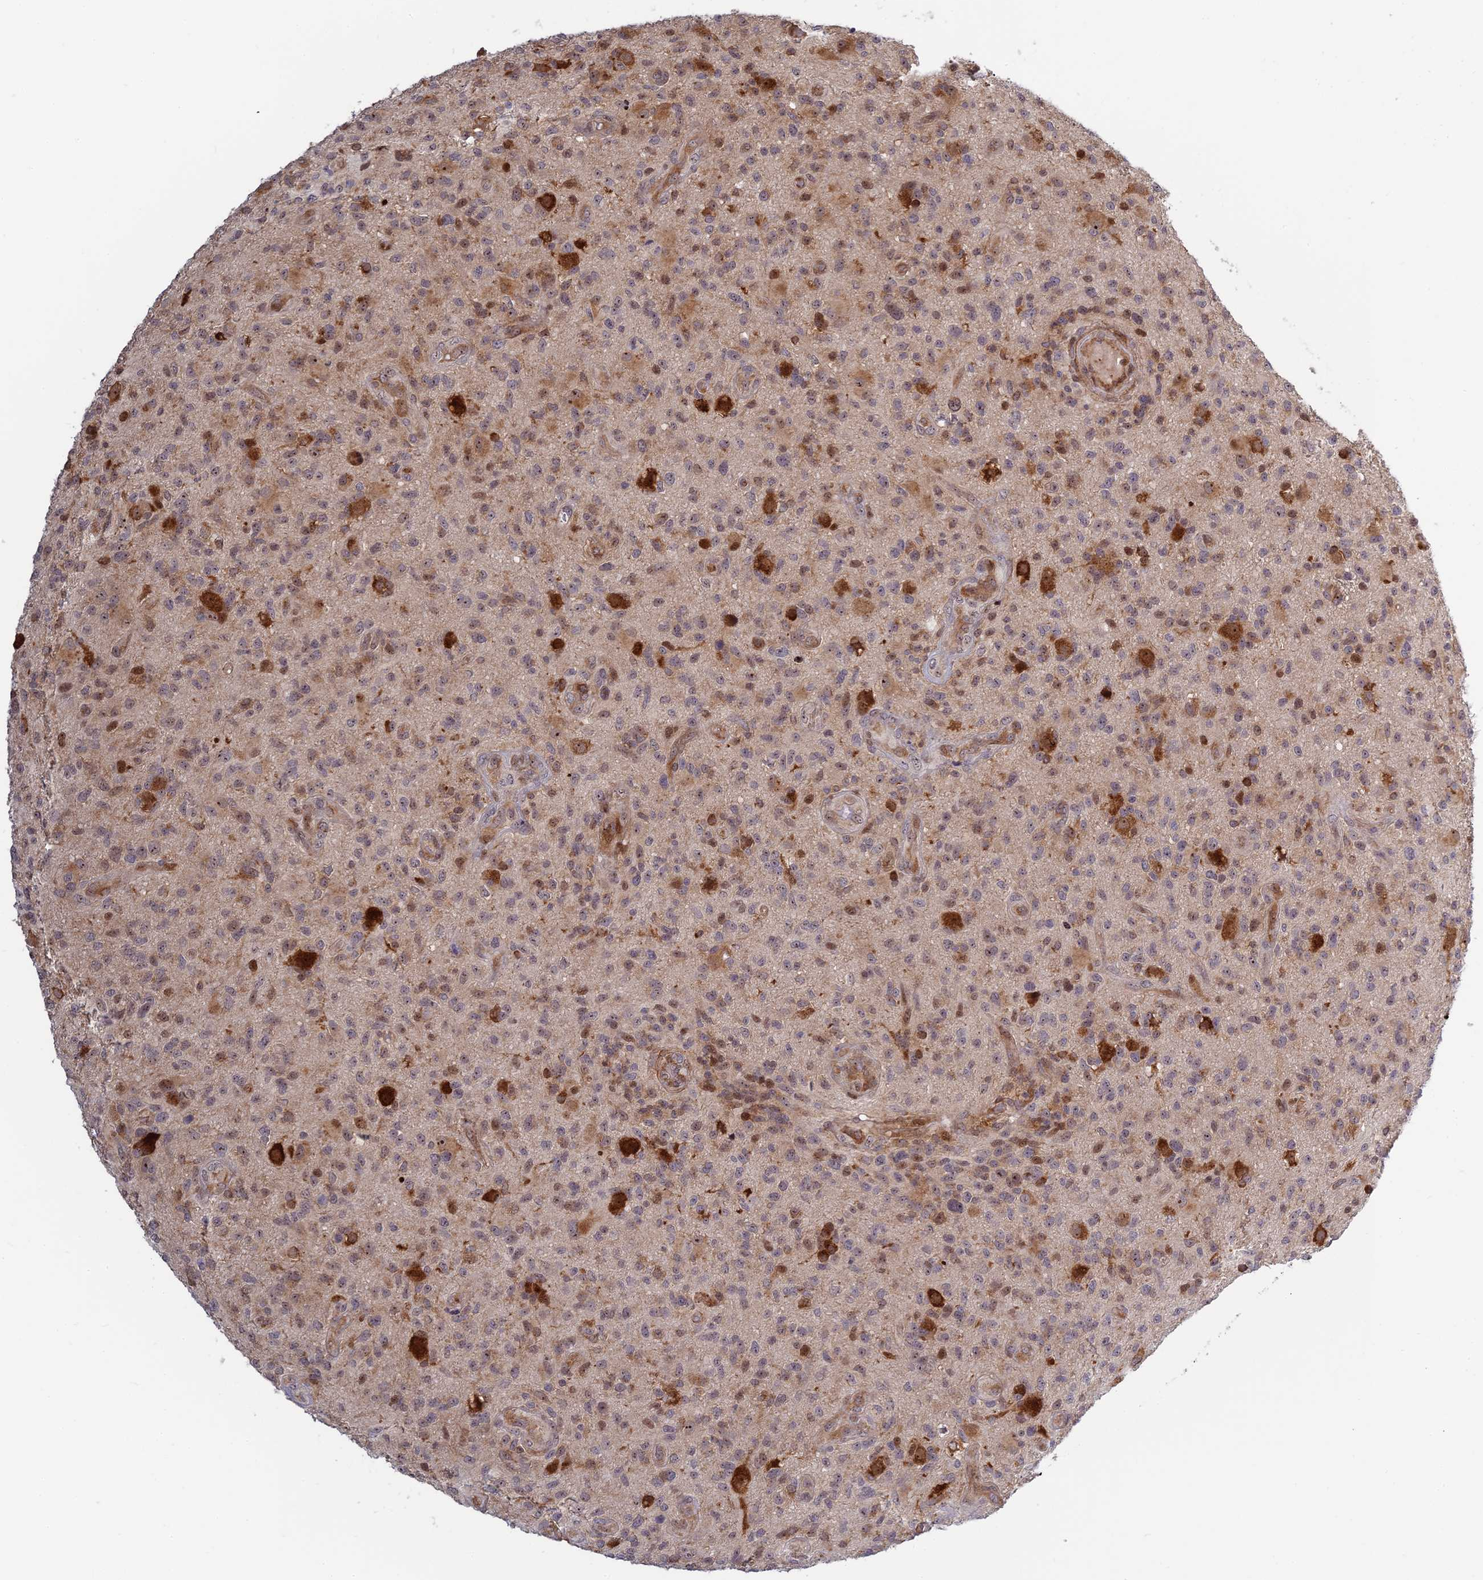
{"staining": {"intensity": "moderate", "quantity": "25%-75%", "location": "cytoplasmic/membranous,nuclear"}, "tissue": "glioma", "cell_type": "Tumor cells", "image_type": "cancer", "snomed": [{"axis": "morphology", "description": "Glioma, malignant, High grade"}, {"axis": "topography", "description": "Brain"}], "caption": "This is a micrograph of IHC staining of glioma, which shows moderate positivity in the cytoplasmic/membranous and nuclear of tumor cells.", "gene": "UFSP2", "patient": {"sex": "male", "age": 47}}